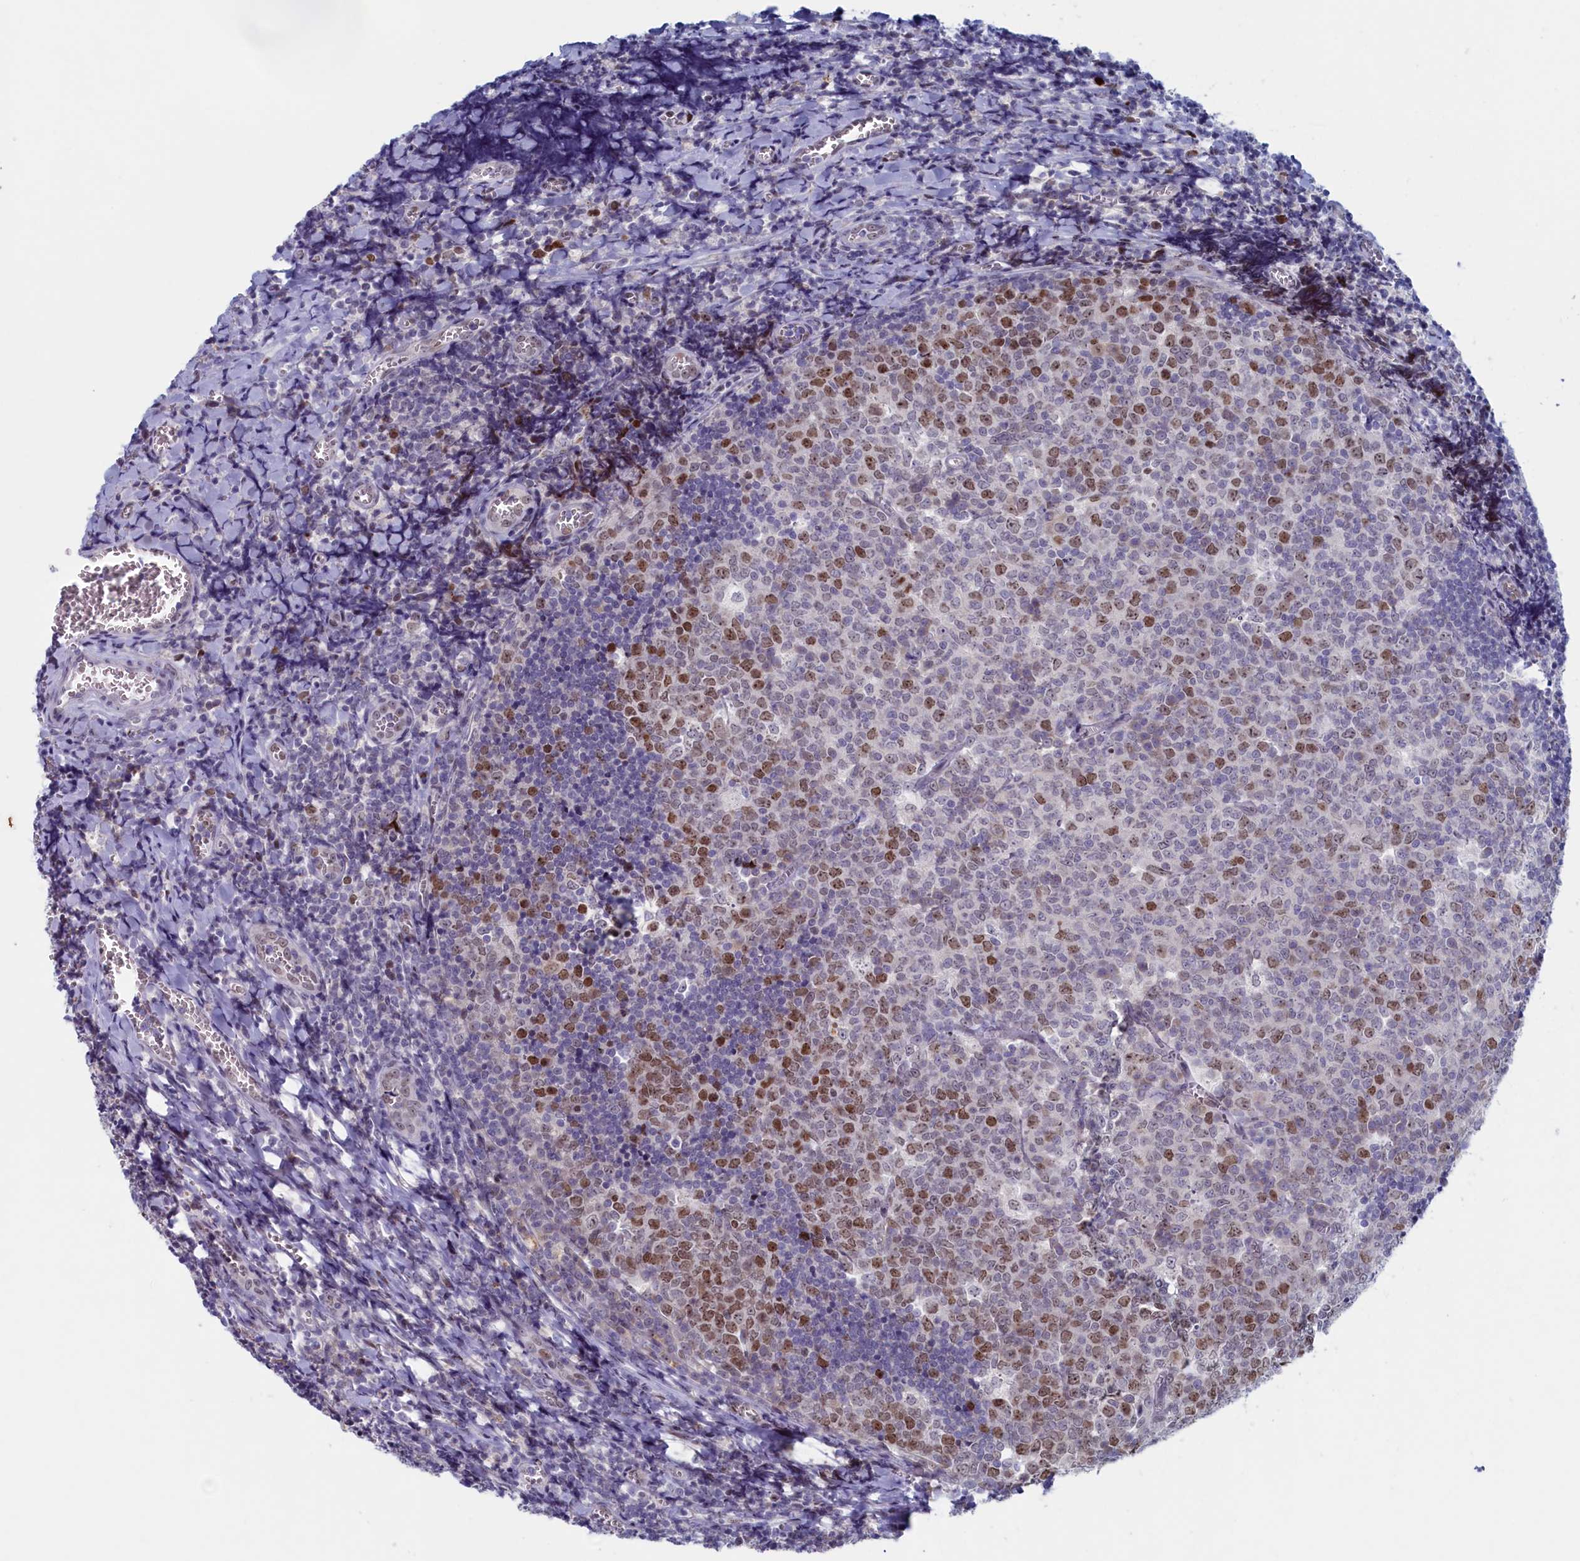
{"staining": {"intensity": "moderate", "quantity": "25%-75%", "location": "nuclear"}, "tissue": "tonsil", "cell_type": "Germinal center cells", "image_type": "normal", "snomed": [{"axis": "morphology", "description": "Normal tissue, NOS"}, {"axis": "topography", "description": "Tonsil"}], "caption": "Tonsil stained for a protein (brown) shows moderate nuclear positive staining in about 25%-75% of germinal center cells.", "gene": "WDR76", "patient": {"sex": "male", "age": 27}}